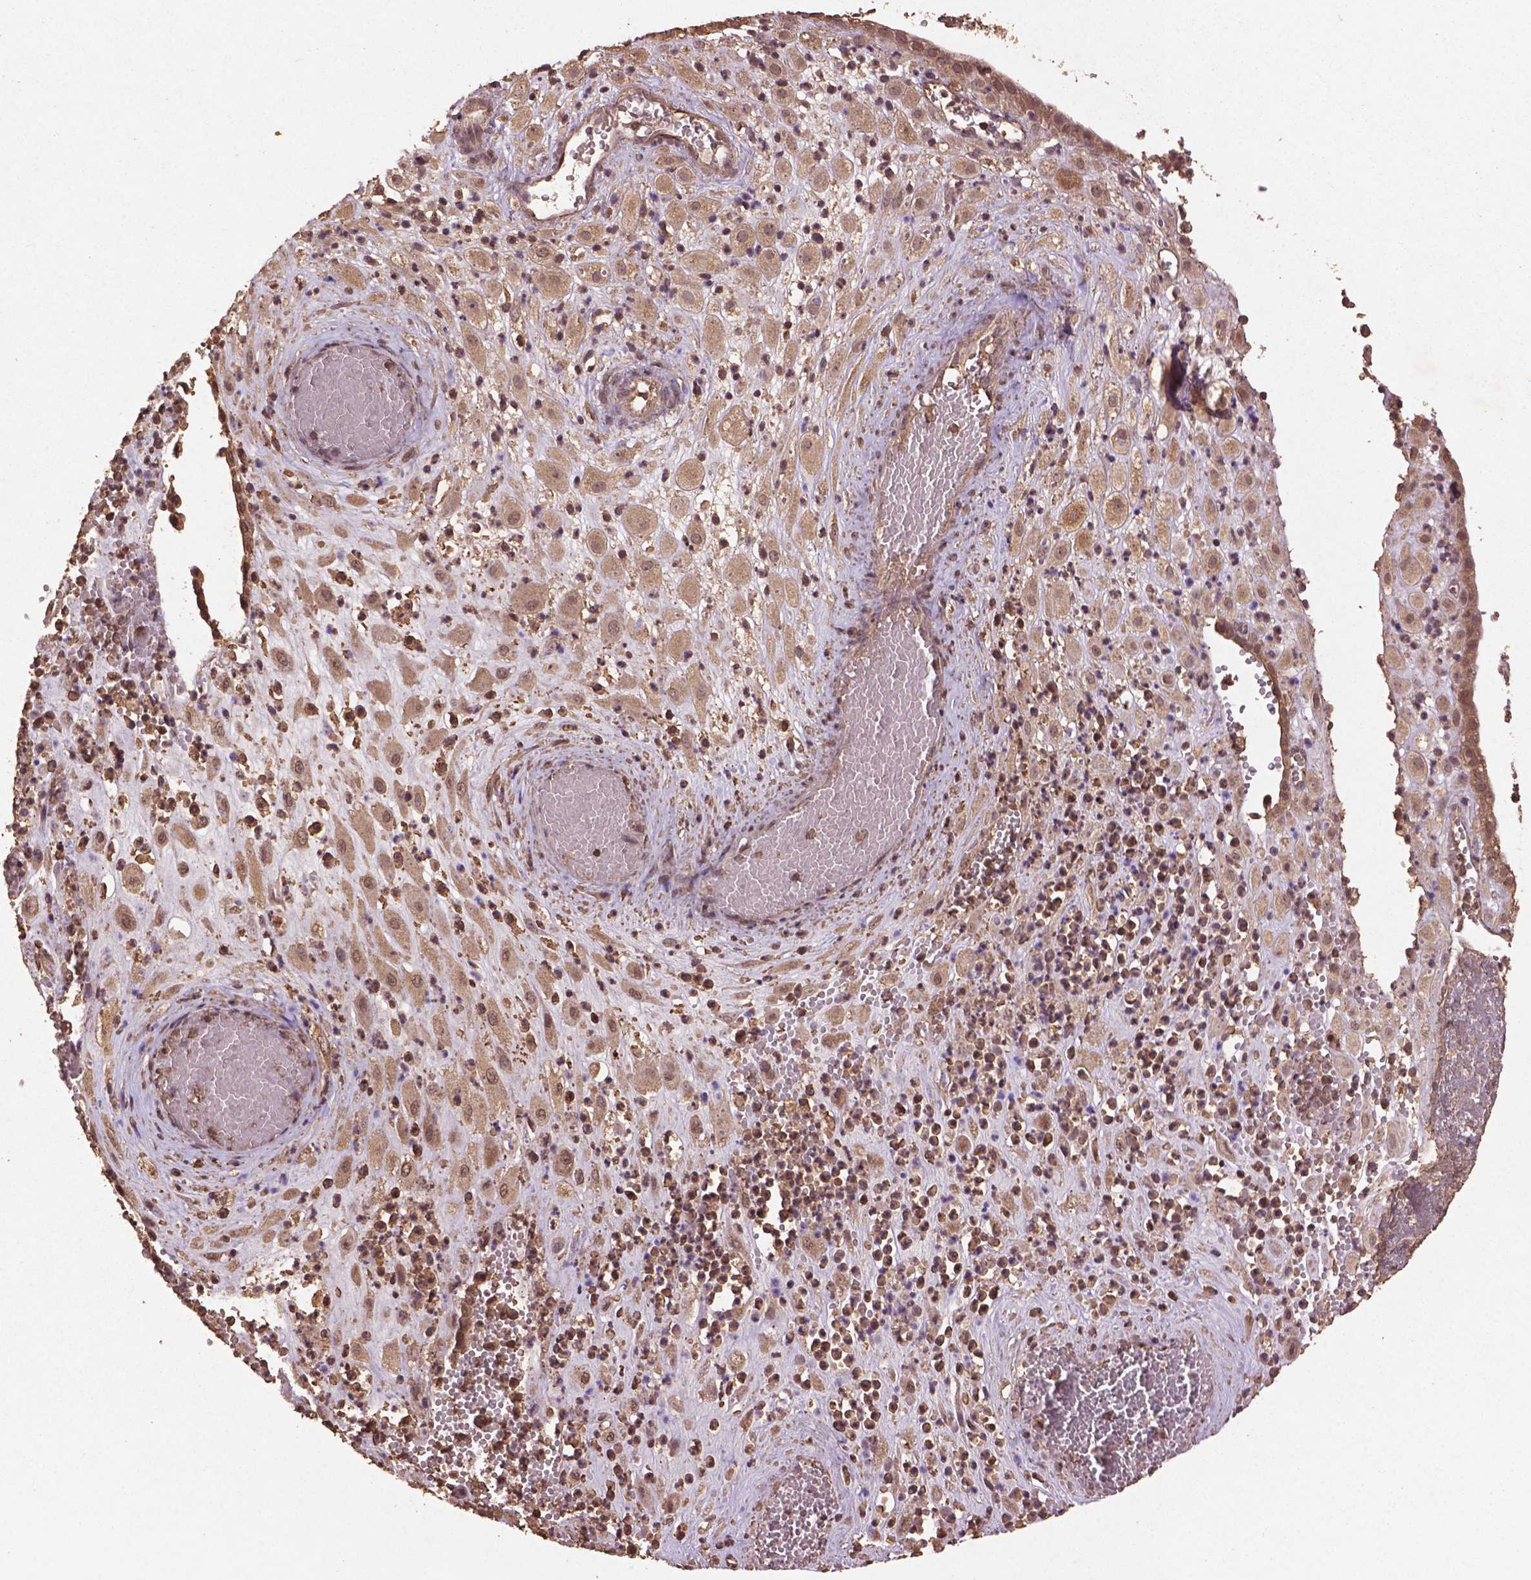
{"staining": {"intensity": "weak", "quantity": ">75%", "location": "cytoplasmic/membranous,nuclear"}, "tissue": "placenta", "cell_type": "Decidual cells", "image_type": "normal", "snomed": [{"axis": "morphology", "description": "Normal tissue, NOS"}, {"axis": "topography", "description": "Placenta"}], "caption": "Placenta stained for a protein (brown) shows weak cytoplasmic/membranous,nuclear positive expression in approximately >75% of decidual cells.", "gene": "BABAM1", "patient": {"sex": "female", "age": 24}}